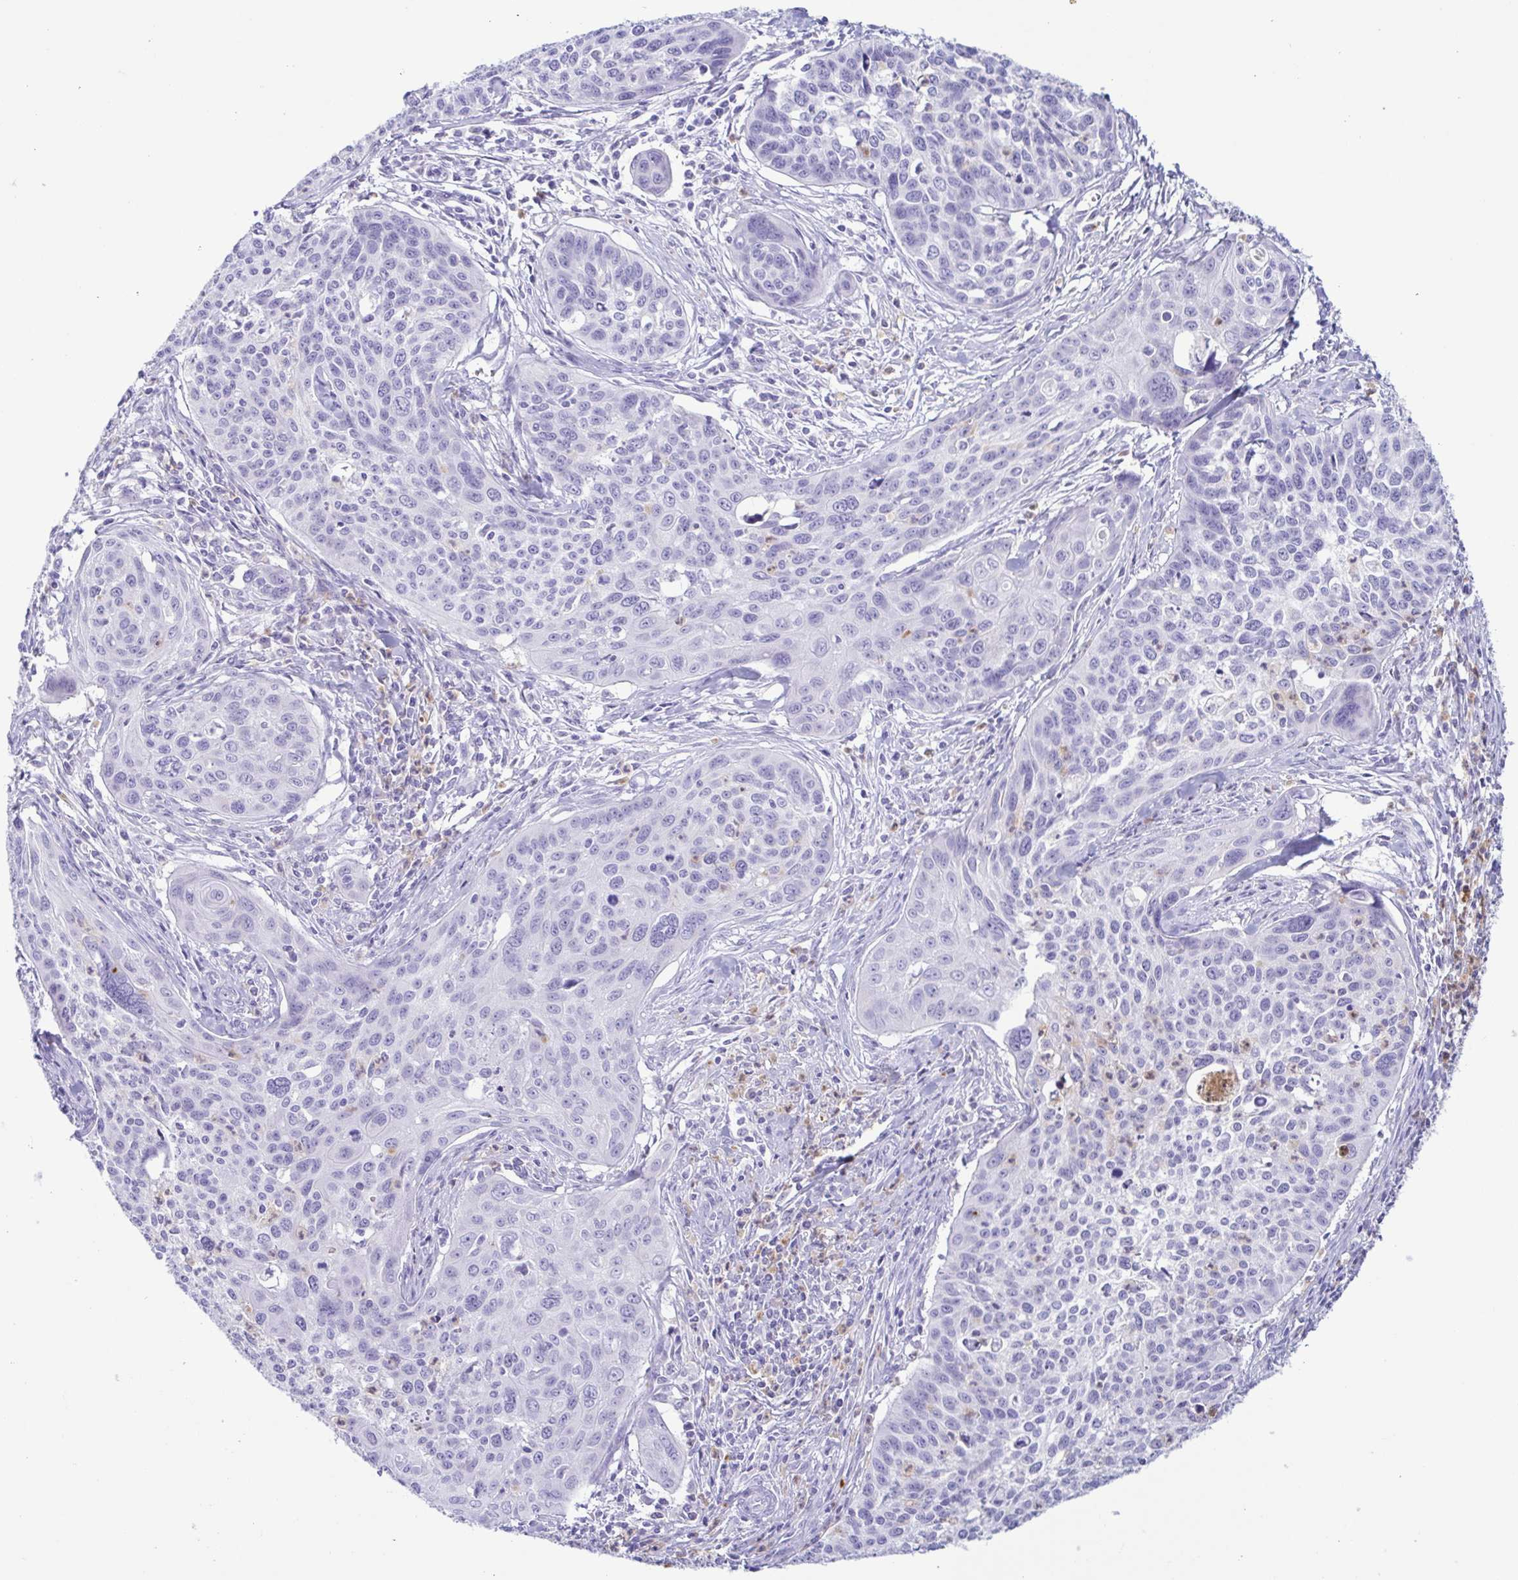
{"staining": {"intensity": "negative", "quantity": "none", "location": "none"}, "tissue": "cervical cancer", "cell_type": "Tumor cells", "image_type": "cancer", "snomed": [{"axis": "morphology", "description": "Squamous cell carcinoma, NOS"}, {"axis": "topography", "description": "Cervix"}], "caption": "Tumor cells are negative for brown protein staining in cervical cancer.", "gene": "AZU1", "patient": {"sex": "female", "age": 31}}